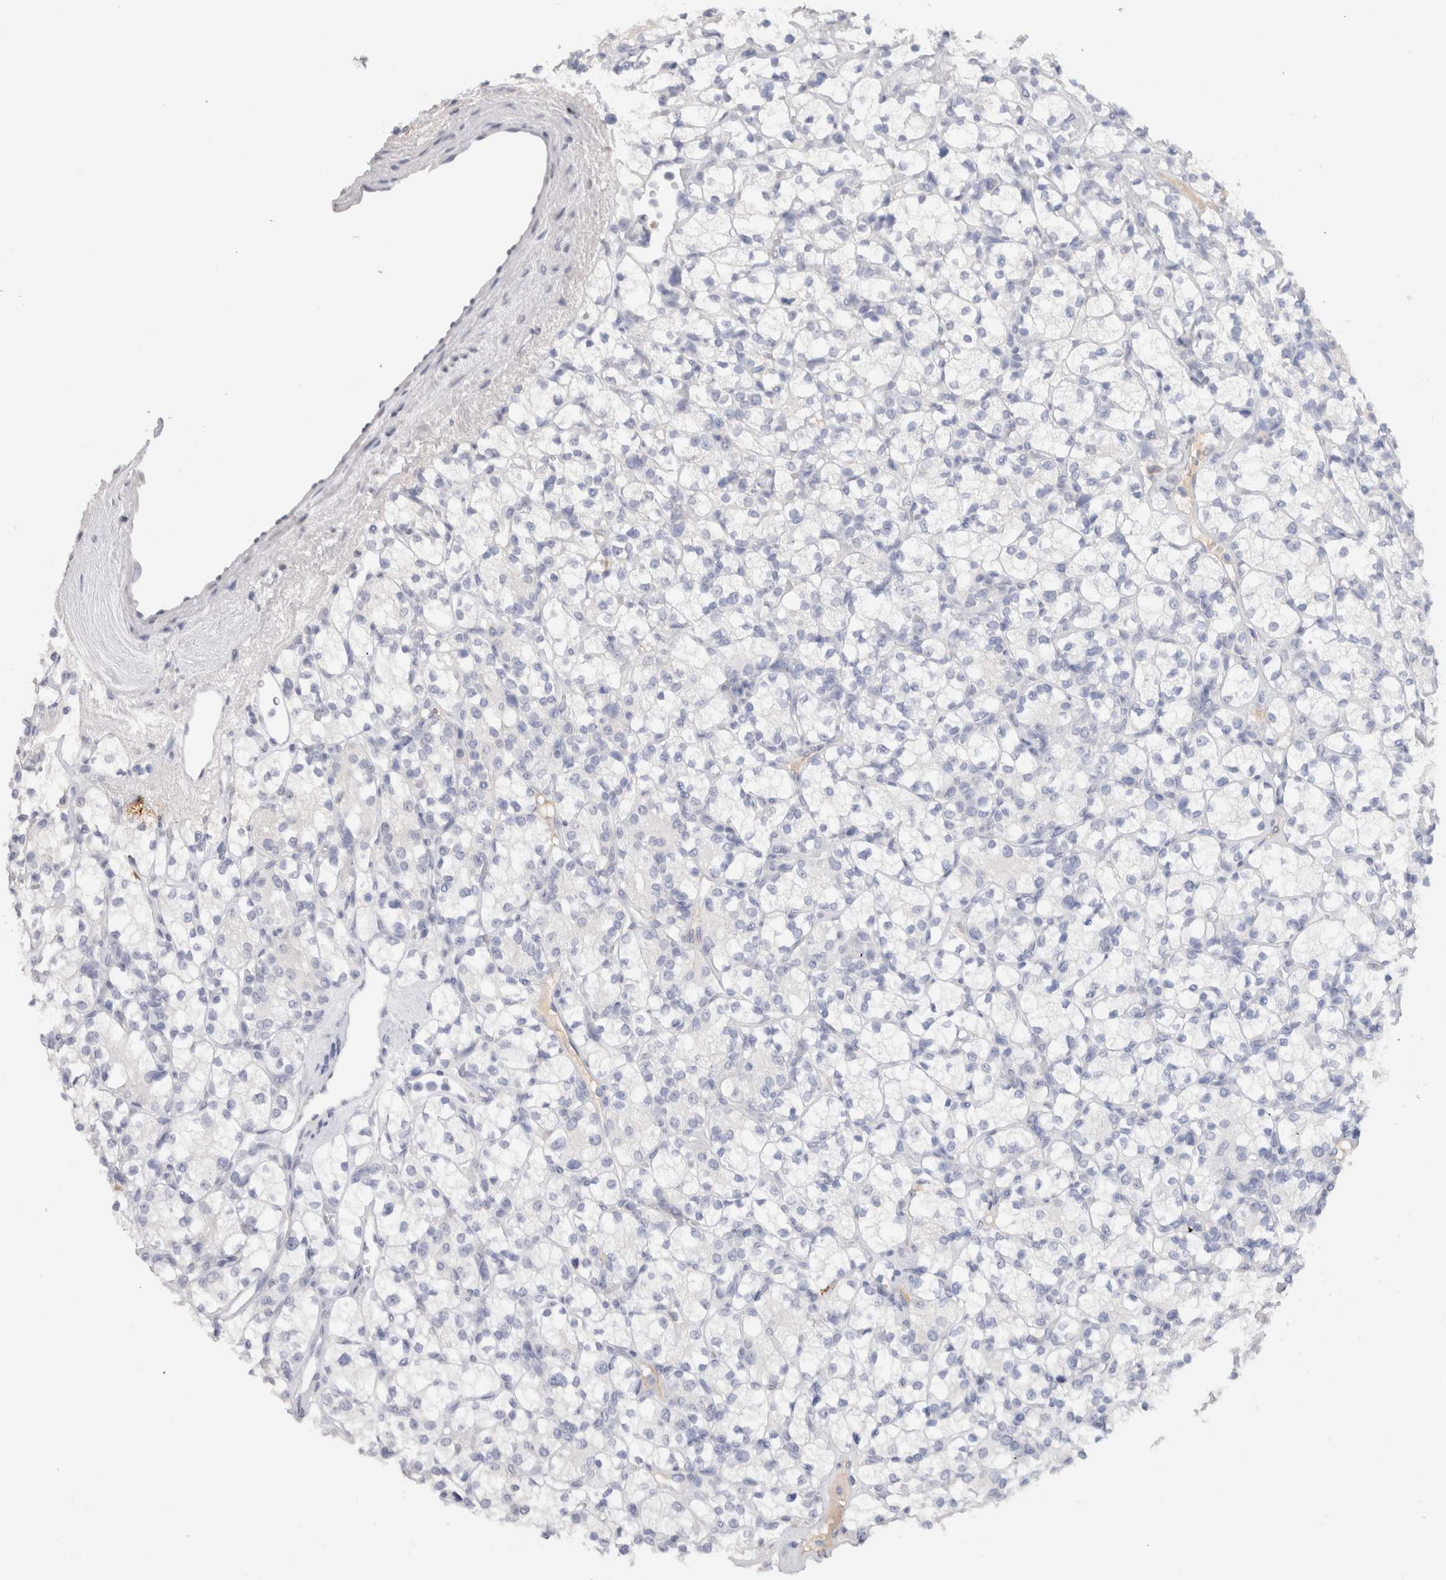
{"staining": {"intensity": "negative", "quantity": "none", "location": "none"}, "tissue": "renal cancer", "cell_type": "Tumor cells", "image_type": "cancer", "snomed": [{"axis": "morphology", "description": "Adenocarcinoma, NOS"}, {"axis": "topography", "description": "Kidney"}], "caption": "Immunohistochemistry of human renal cancer demonstrates no staining in tumor cells.", "gene": "LAMP3", "patient": {"sex": "male", "age": 77}}